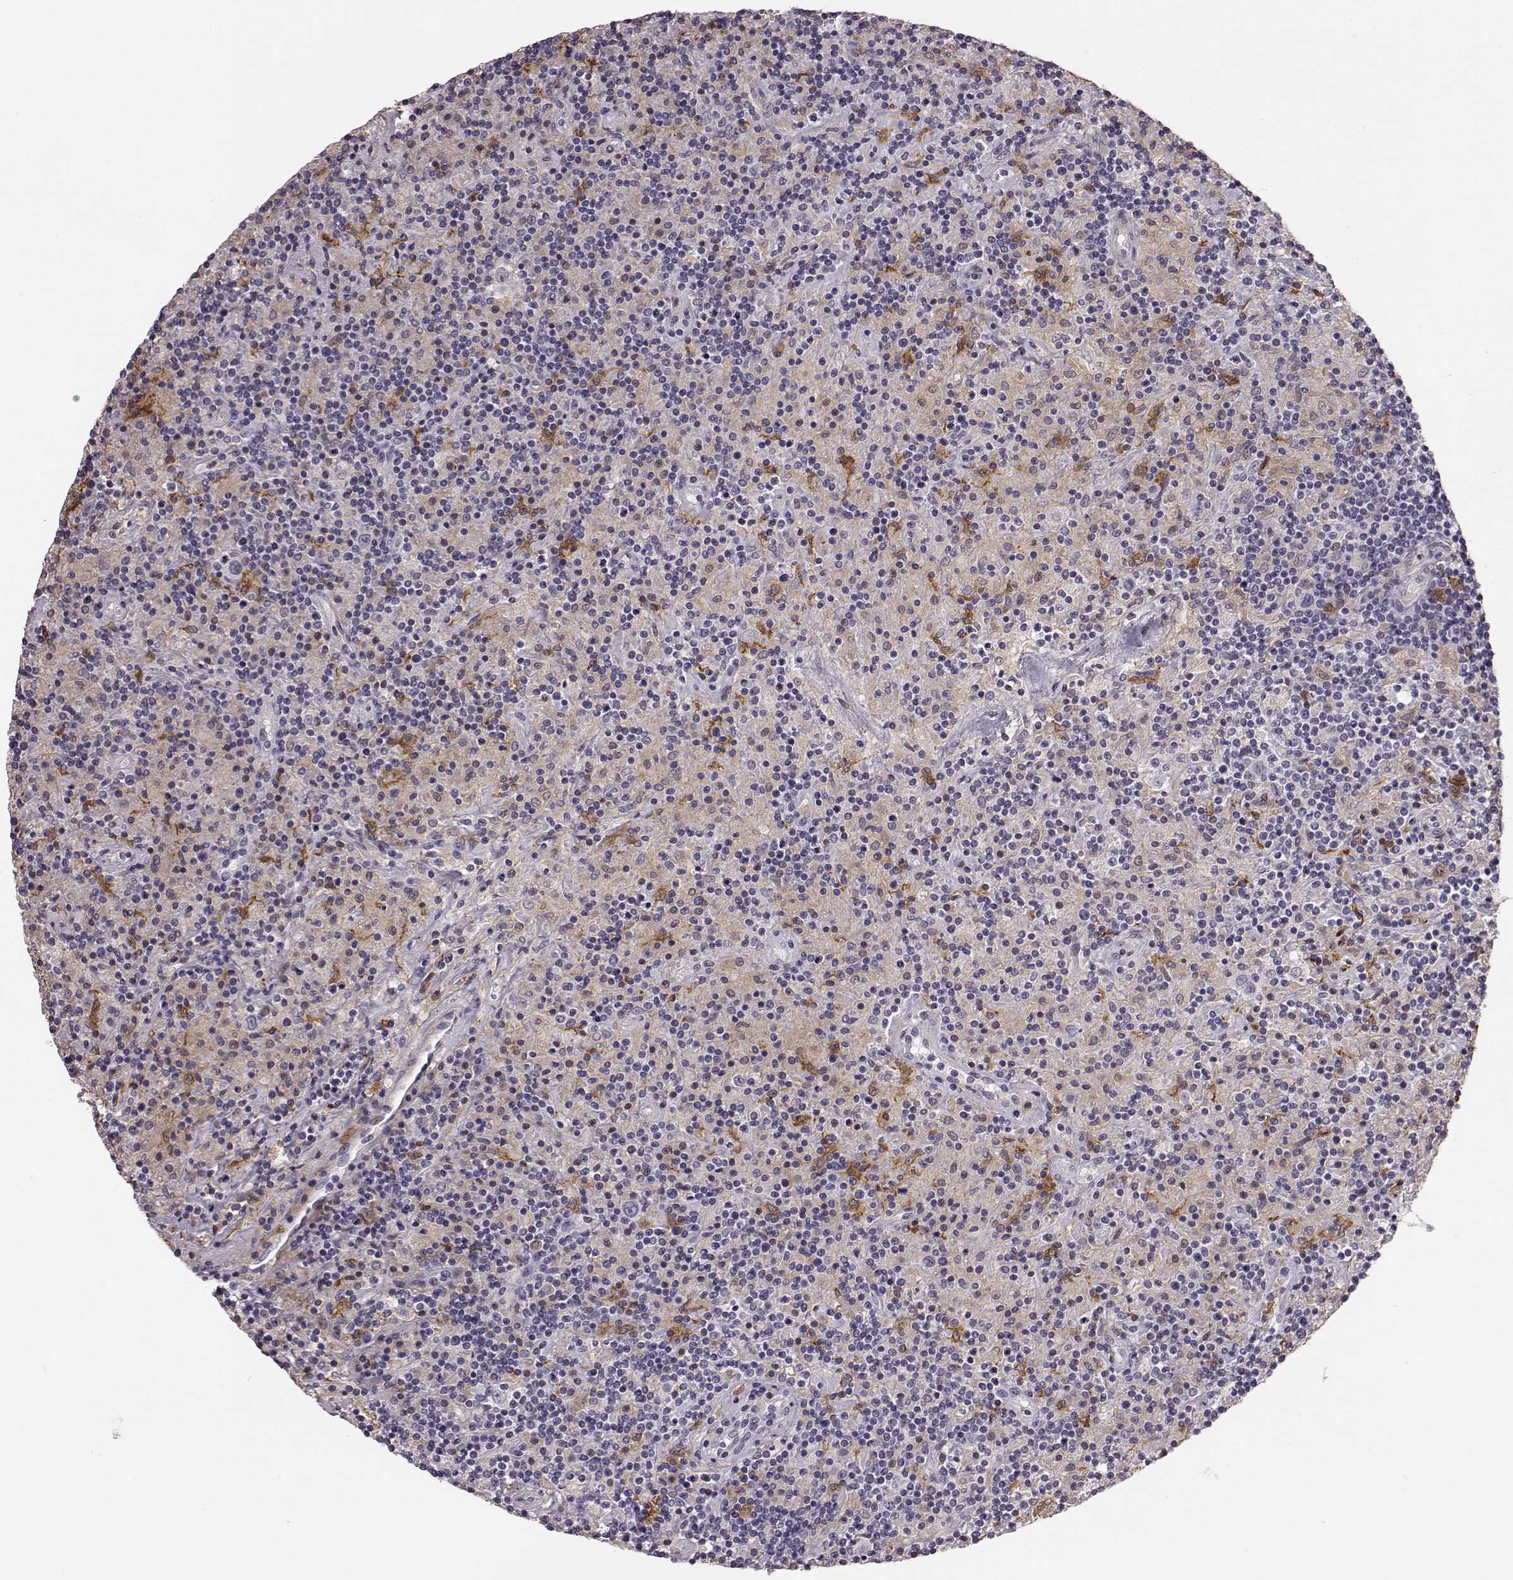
{"staining": {"intensity": "weak", "quantity": ">75%", "location": "cytoplasmic/membranous"}, "tissue": "lymphoma", "cell_type": "Tumor cells", "image_type": "cancer", "snomed": [{"axis": "morphology", "description": "Hodgkin's disease, NOS"}, {"axis": "topography", "description": "Lymph node"}], "caption": "Protein expression by immunohistochemistry exhibits weak cytoplasmic/membranous positivity in about >75% of tumor cells in lymphoma.", "gene": "GPR50", "patient": {"sex": "male", "age": 70}}